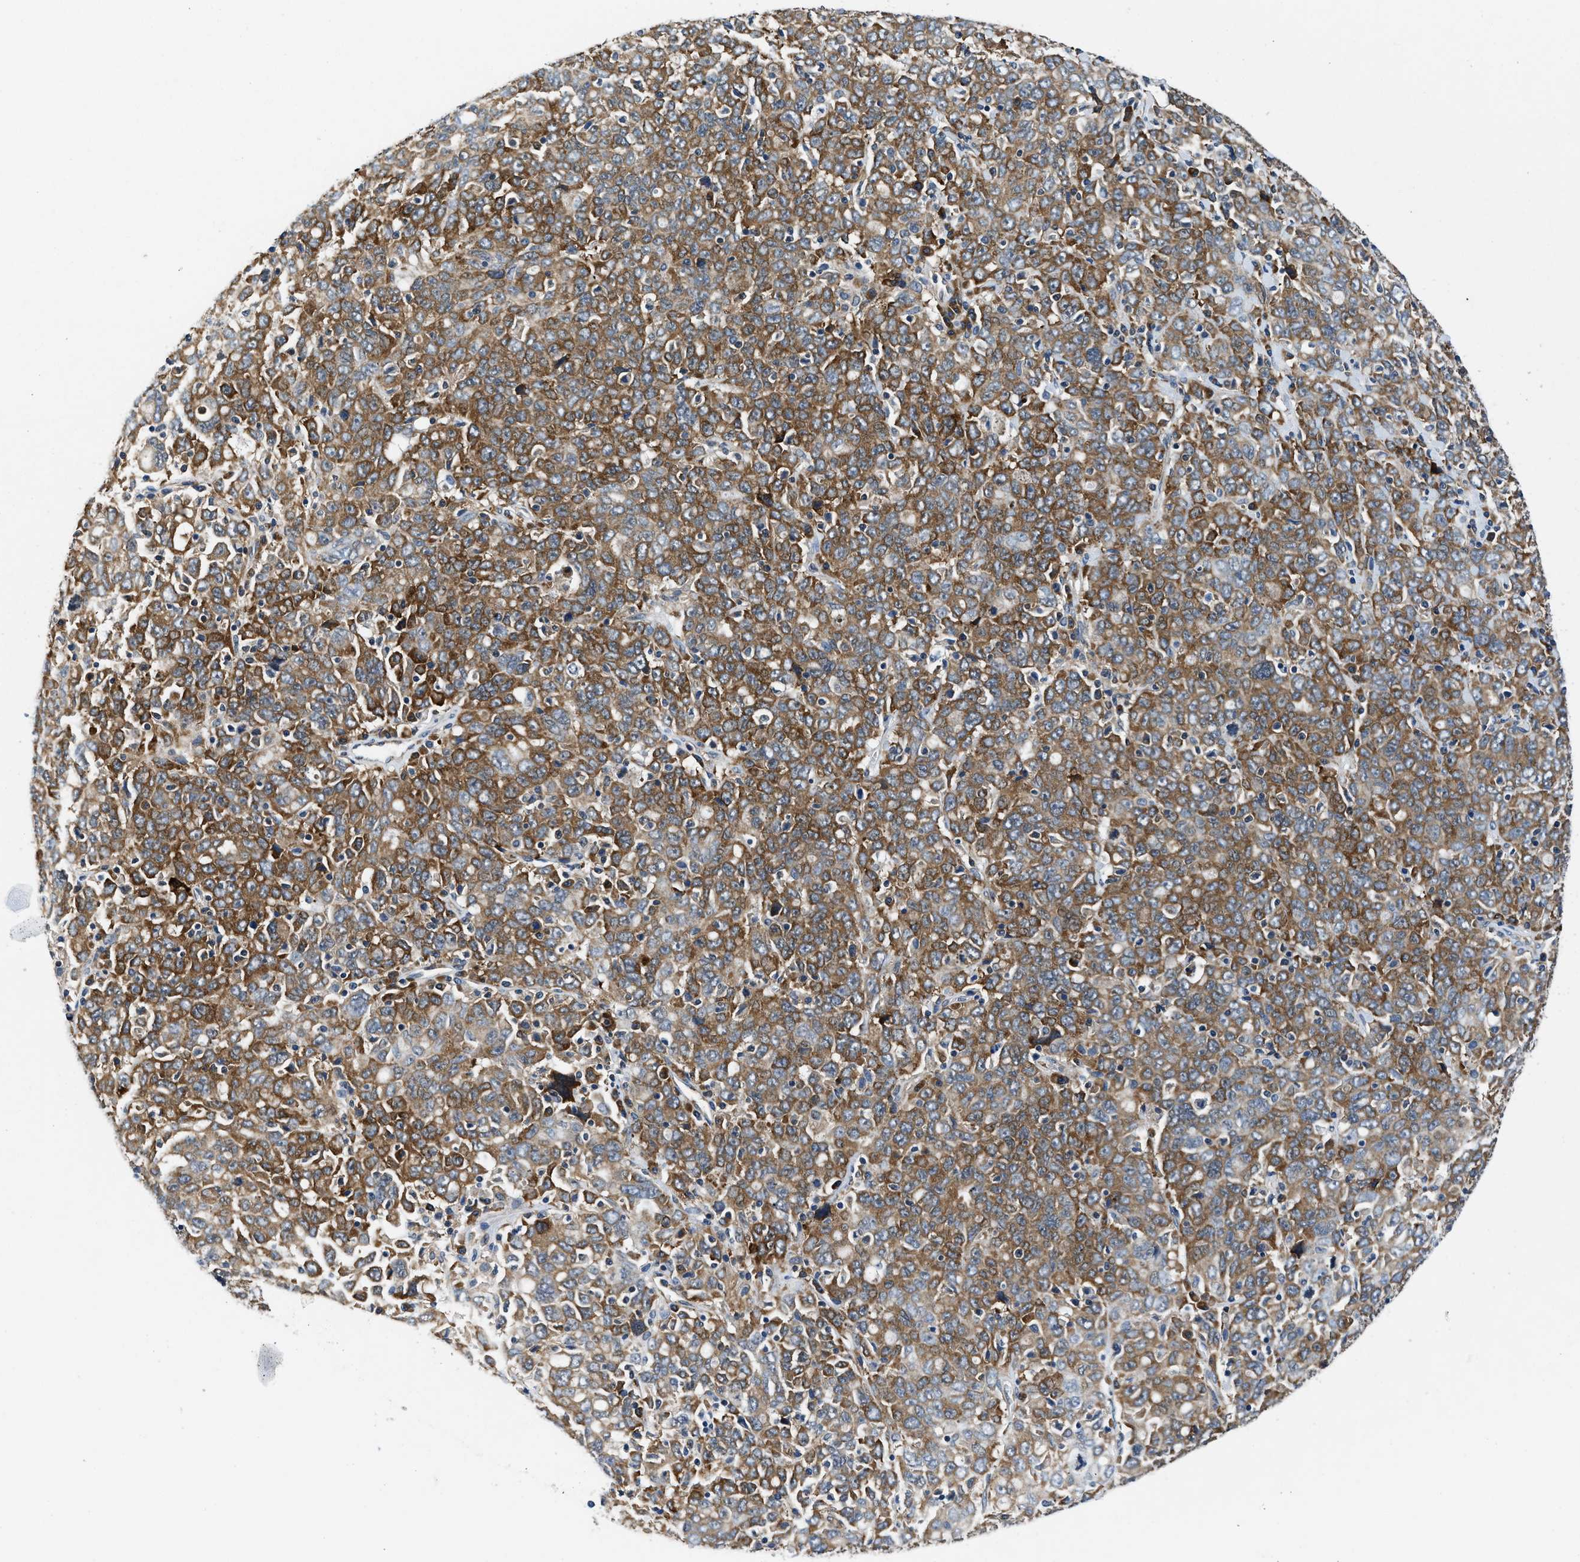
{"staining": {"intensity": "moderate", "quantity": ">75%", "location": "cytoplasmic/membranous"}, "tissue": "ovarian cancer", "cell_type": "Tumor cells", "image_type": "cancer", "snomed": [{"axis": "morphology", "description": "Carcinoma, endometroid"}, {"axis": "topography", "description": "Ovary"}], "caption": "An image of endometroid carcinoma (ovarian) stained for a protein demonstrates moderate cytoplasmic/membranous brown staining in tumor cells.", "gene": "PA2G4", "patient": {"sex": "female", "age": 62}}